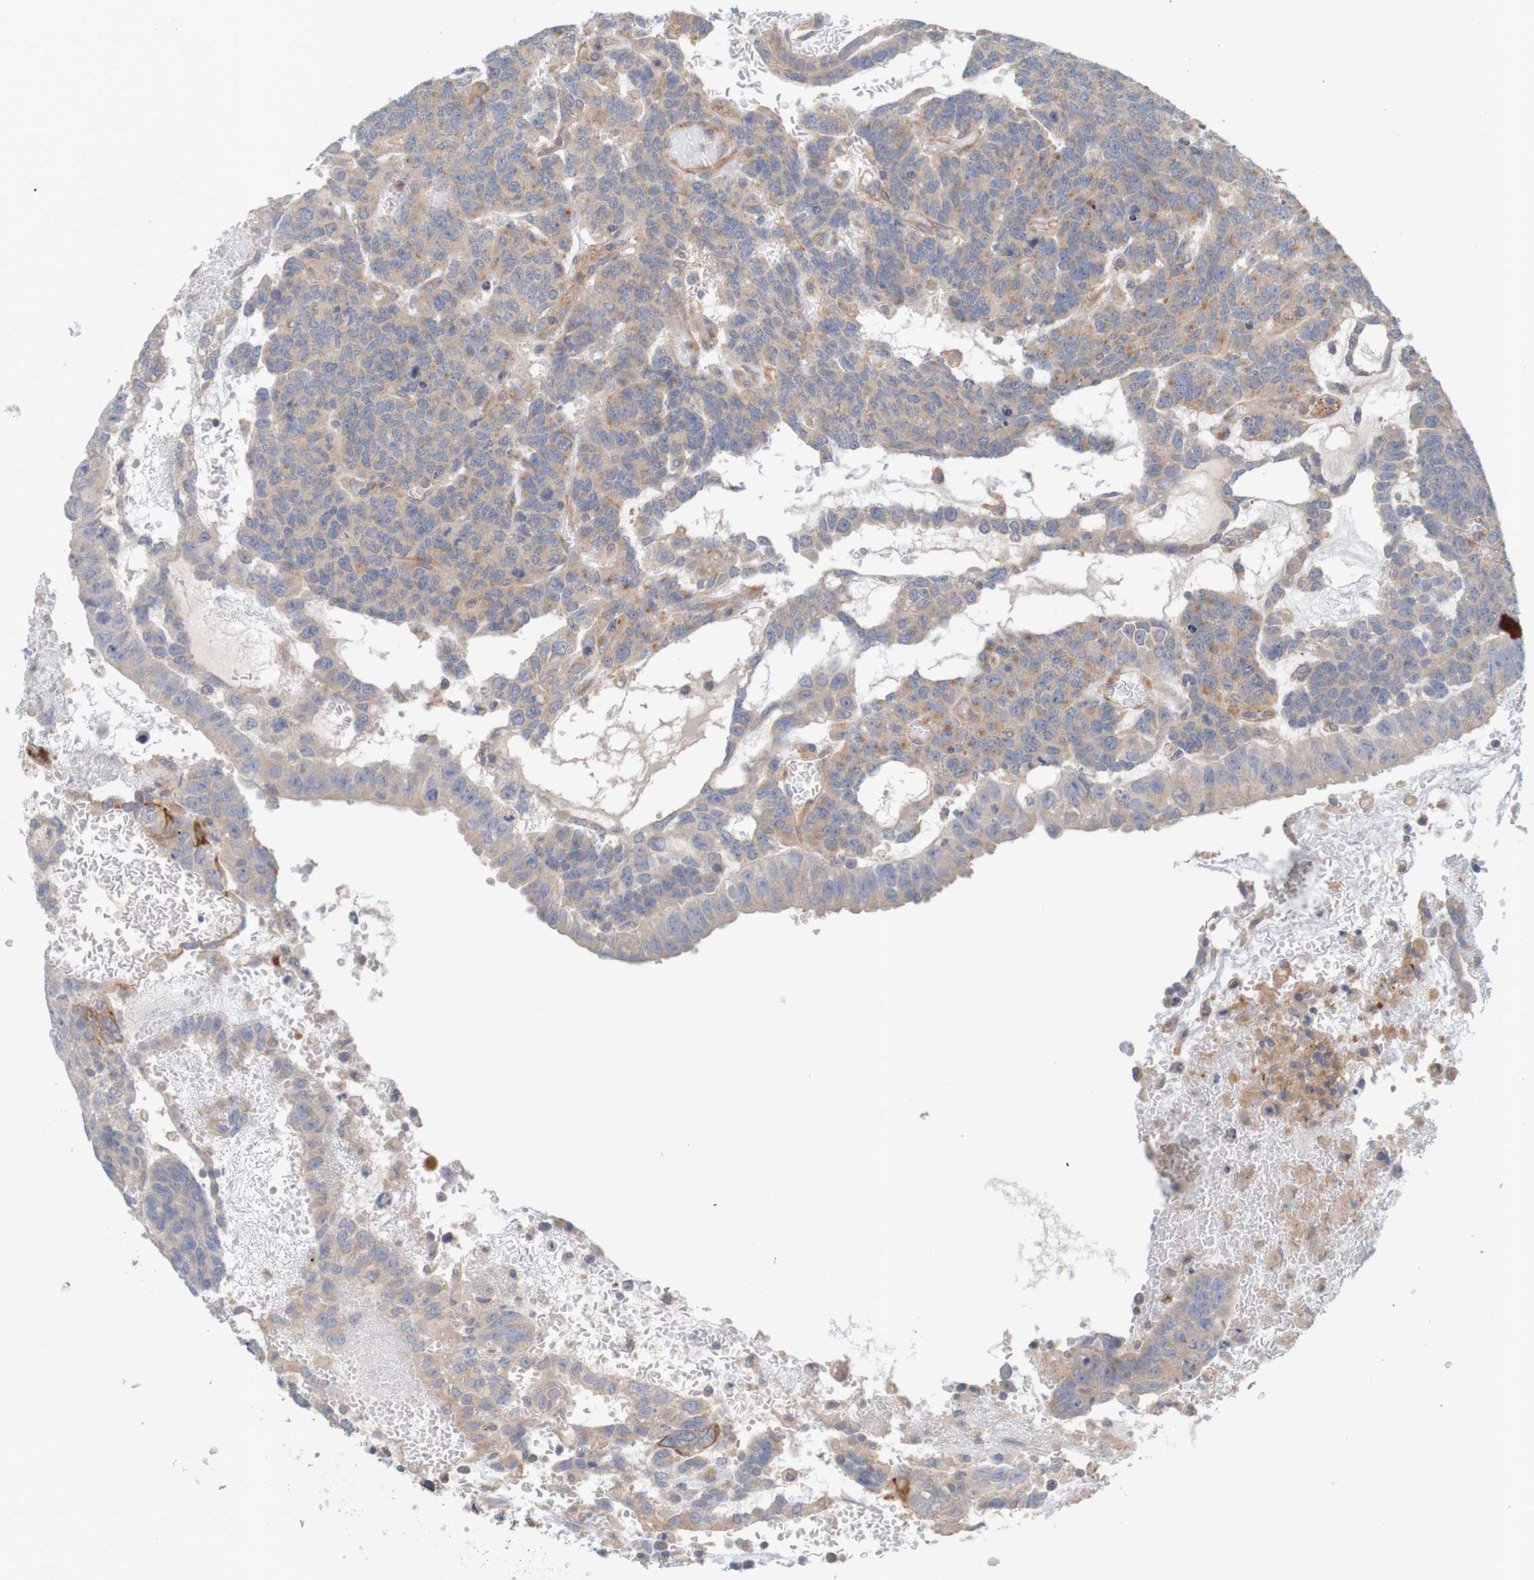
{"staining": {"intensity": "weak", "quantity": ">75%", "location": "cytoplasmic/membranous"}, "tissue": "testis cancer", "cell_type": "Tumor cells", "image_type": "cancer", "snomed": [{"axis": "morphology", "description": "Seminoma, NOS"}, {"axis": "morphology", "description": "Carcinoma, Embryonal, NOS"}, {"axis": "topography", "description": "Testis"}], "caption": "Human testis cancer stained for a protein (brown) exhibits weak cytoplasmic/membranous positive expression in about >75% of tumor cells.", "gene": "KRT23", "patient": {"sex": "male", "age": 52}}